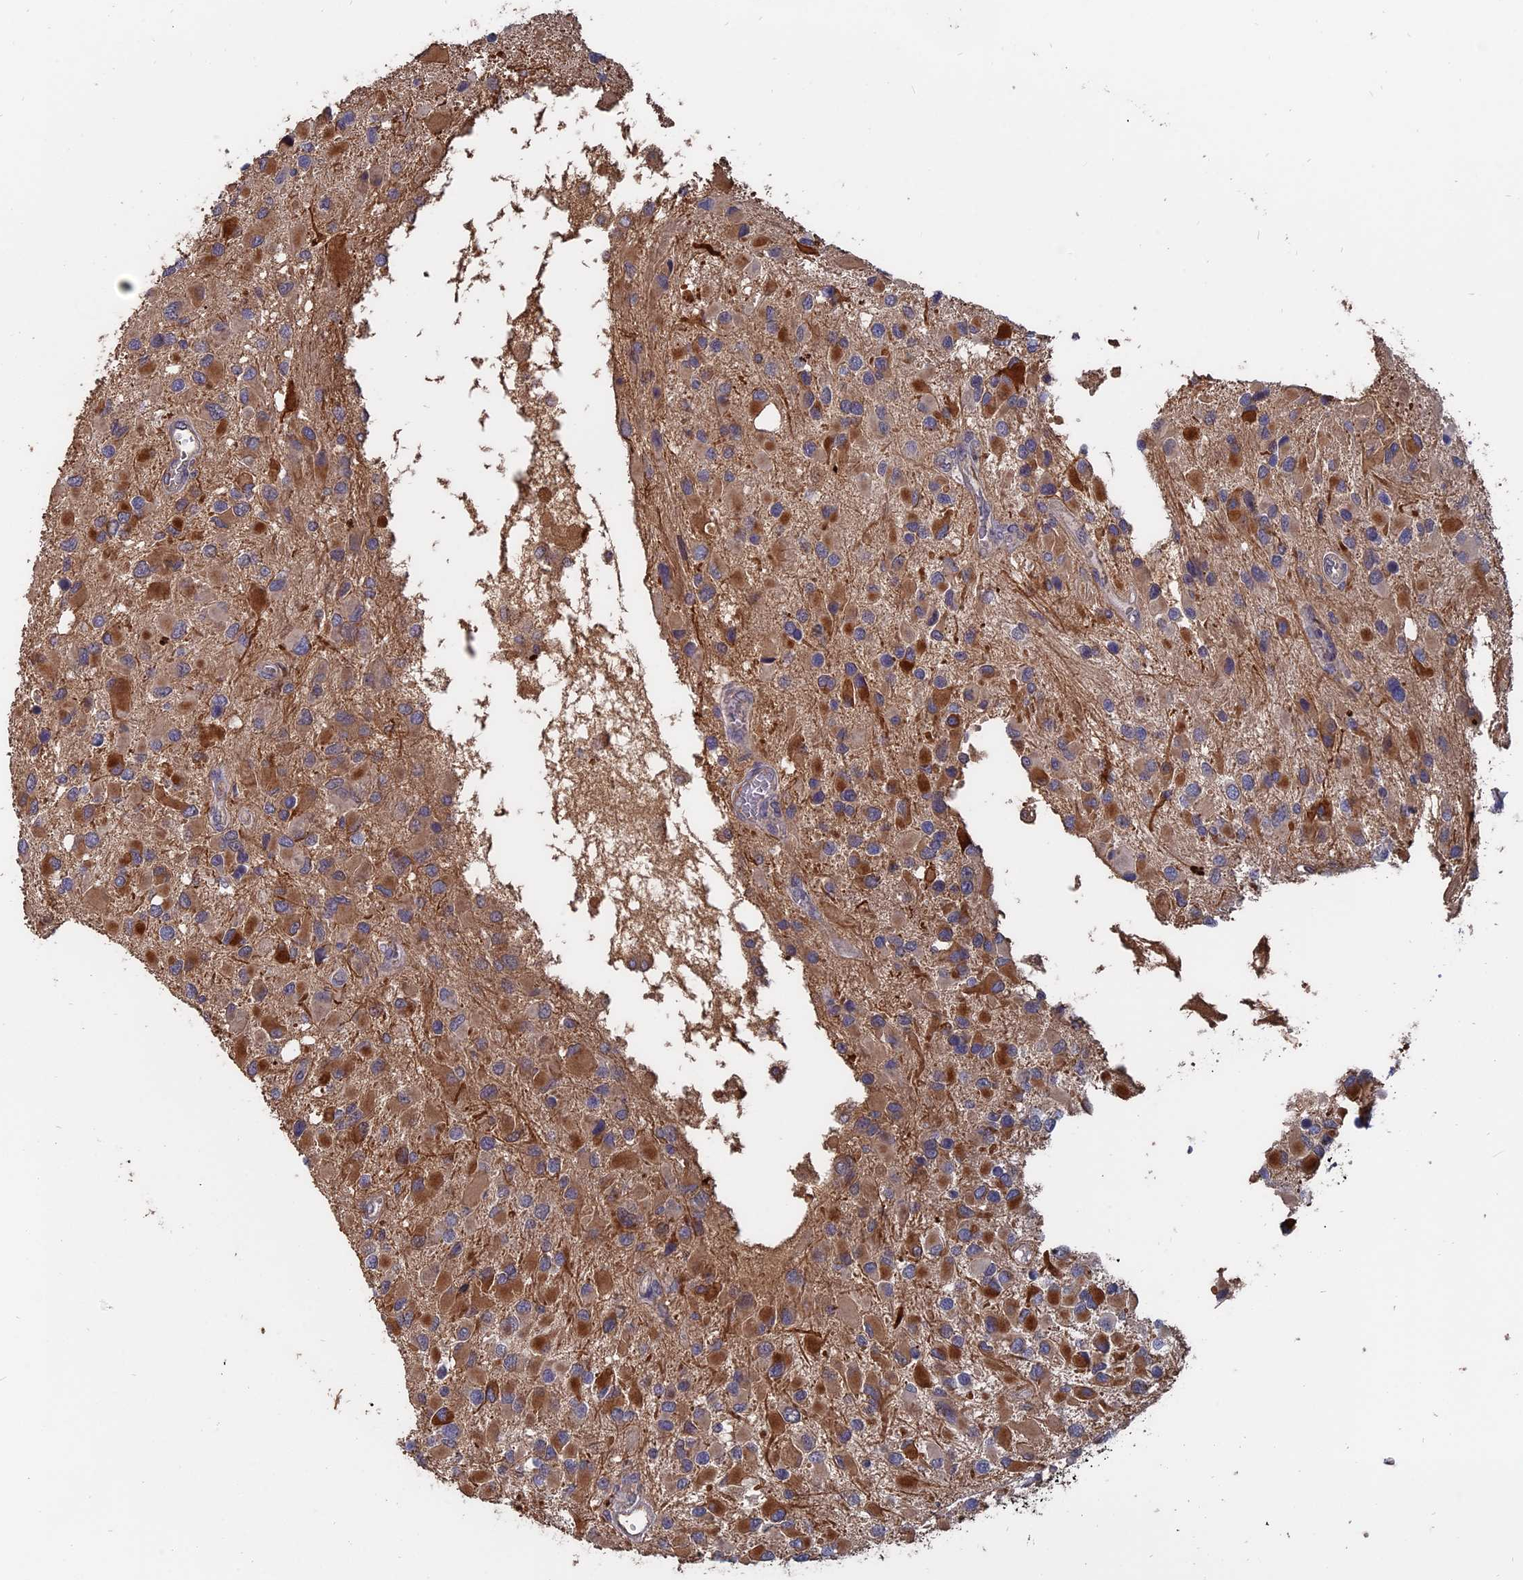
{"staining": {"intensity": "moderate", "quantity": ">75%", "location": "cytoplasmic/membranous"}, "tissue": "glioma", "cell_type": "Tumor cells", "image_type": "cancer", "snomed": [{"axis": "morphology", "description": "Glioma, malignant, High grade"}, {"axis": "topography", "description": "Brain"}], "caption": "Glioma stained with DAB (3,3'-diaminobenzidine) immunohistochemistry displays medium levels of moderate cytoplasmic/membranous staining in about >75% of tumor cells.", "gene": "SLC33A1", "patient": {"sex": "male", "age": 53}}